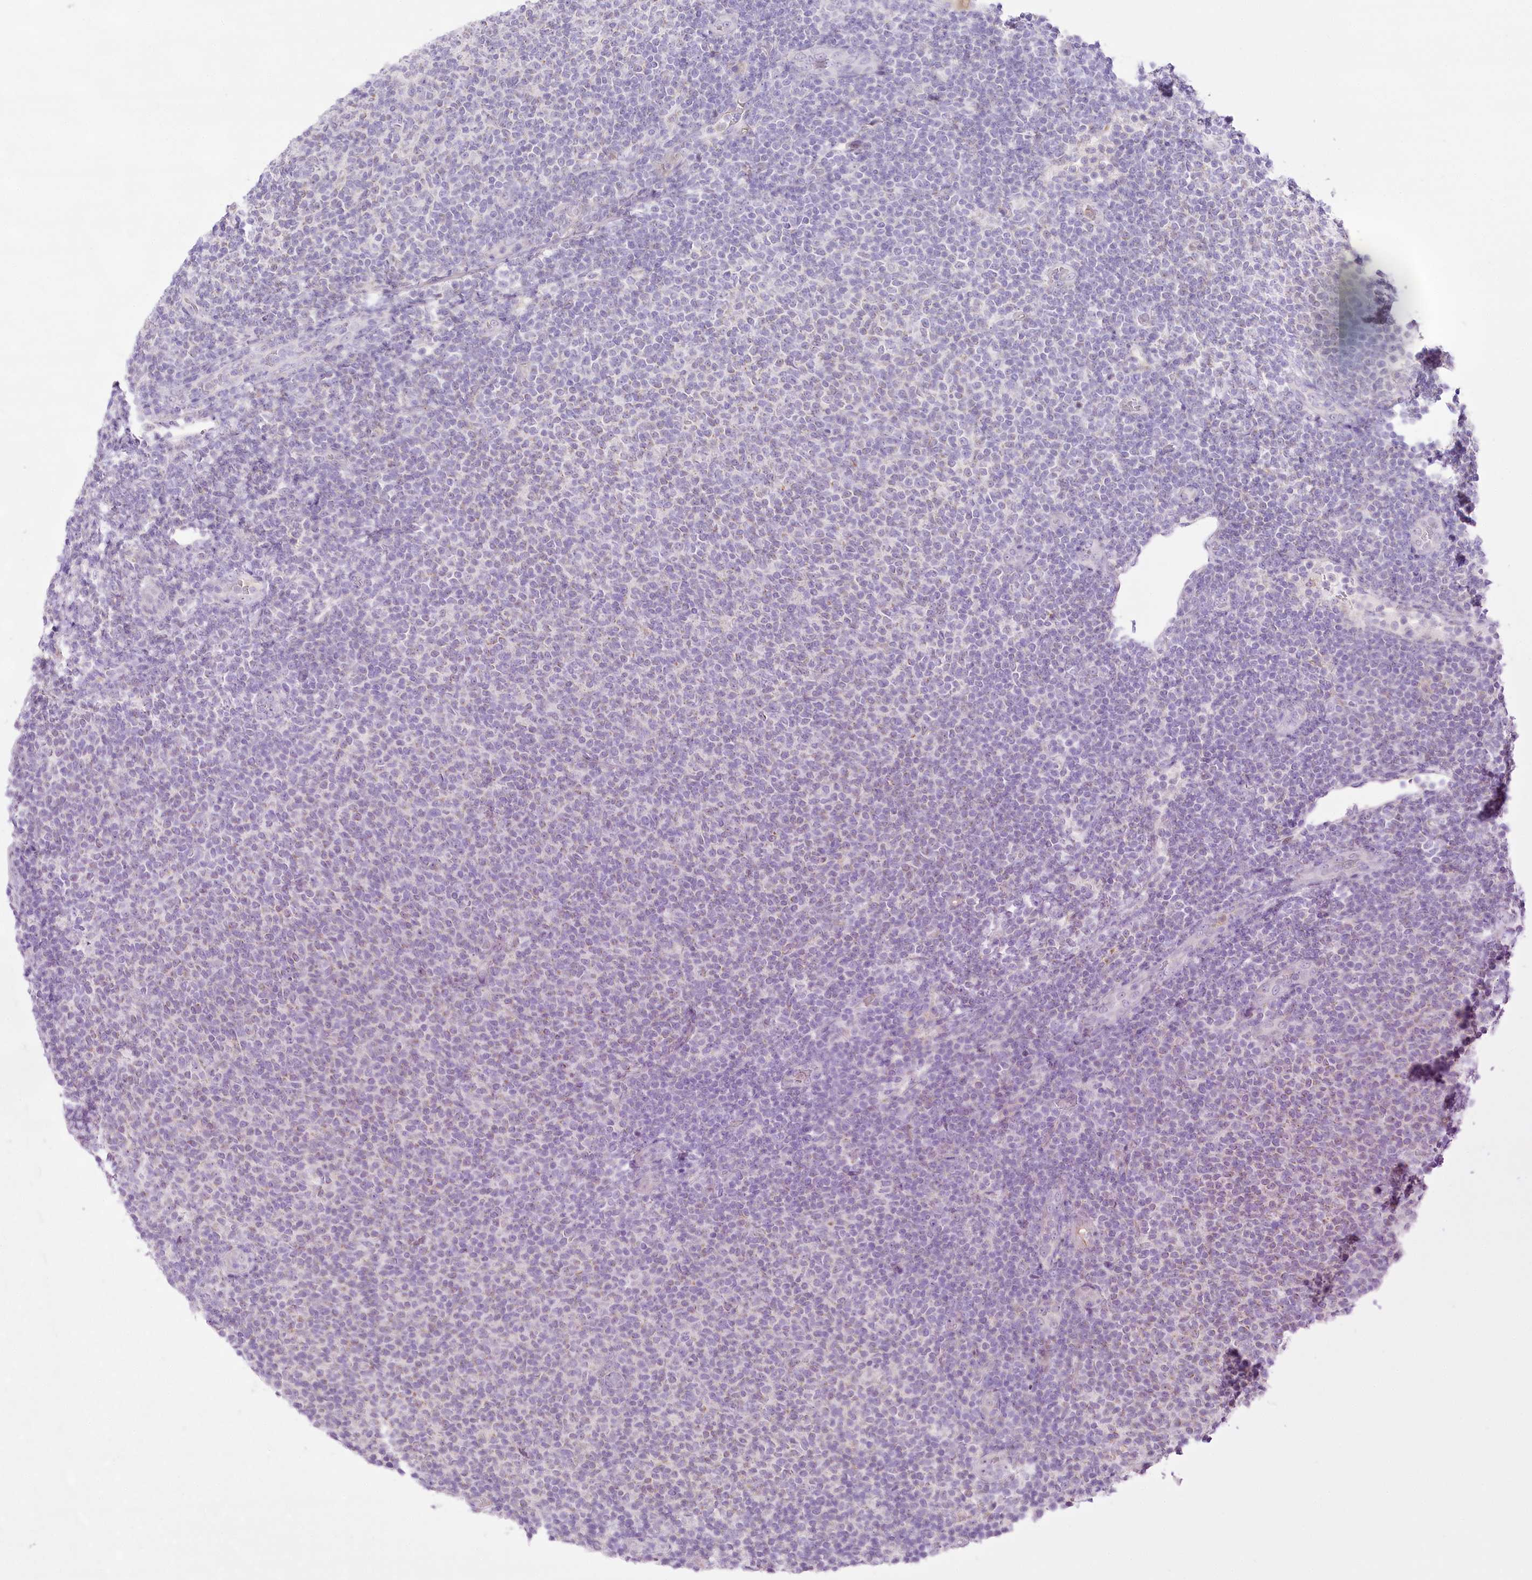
{"staining": {"intensity": "negative", "quantity": "none", "location": "none"}, "tissue": "lymphoma", "cell_type": "Tumor cells", "image_type": "cancer", "snomed": [{"axis": "morphology", "description": "Malignant lymphoma, non-Hodgkin's type, Low grade"}, {"axis": "topography", "description": "Lymph node"}], "caption": "Malignant lymphoma, non-Hodgkin's type (low-grade) stained for a protein using immunohistochemistry reveals no positivity tumor cells.", "gene": "CCDC30", "patient": {"sex": "male", "age": 66}}